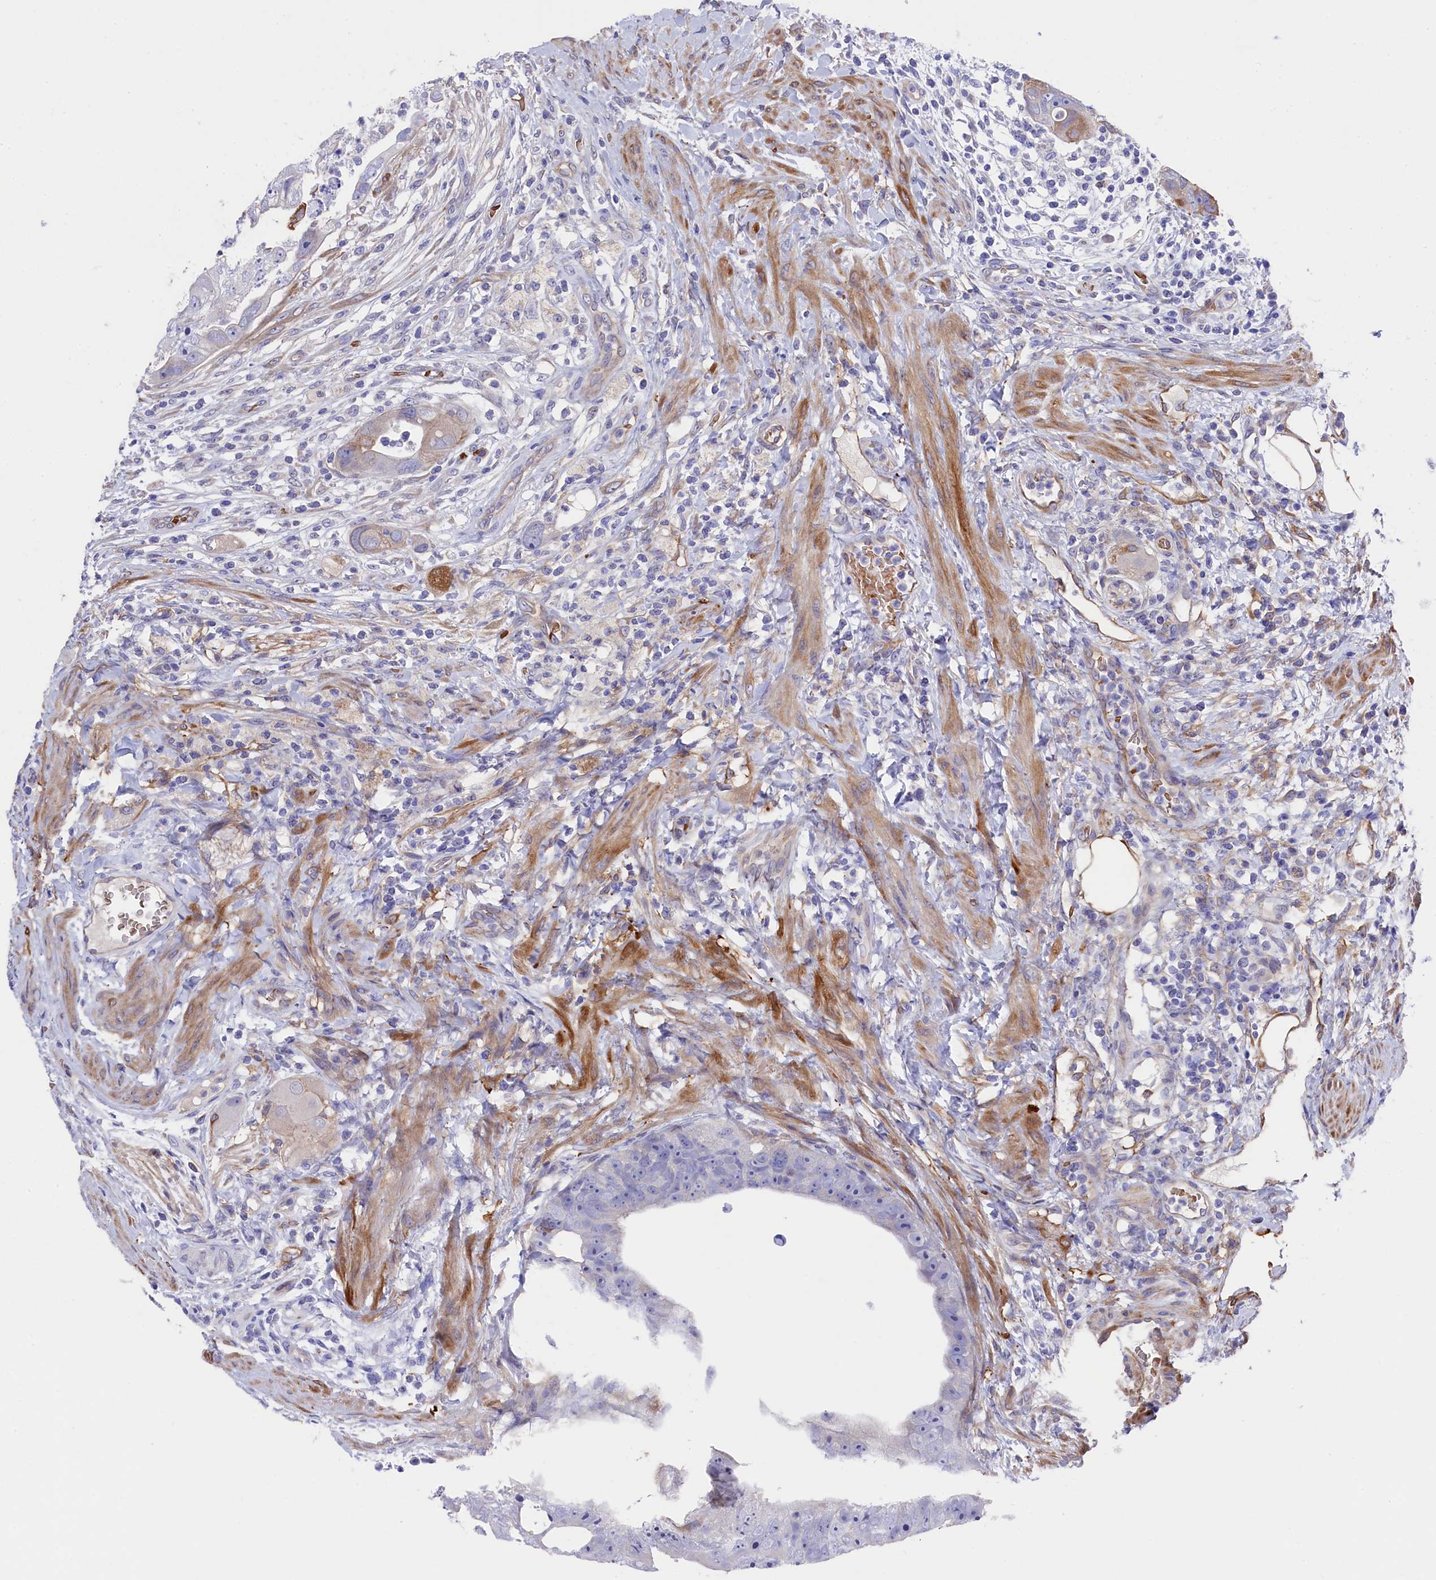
{"staining": {"intensity": "strong", "quantity": "<25%", "location": "cytoplasmic/membranous"}, "tissue": "colorectal cancer", "cell_type": "Tumor cells", "image_type": "cancer", "snomed": [{"axis": "morphology", "description": "Adenocarcinoma, NOS"}, {"axis": "topography", "description": "Rectum"}], "caption": "IHC (DAB) staining of adenocarcinoma (colorectal) reveals strong cytoplasmic/membranous protein staining in about <25% of tumor cells.", "gene": "LHFPL4", "patient": {"sex": "male", "age": 59}}